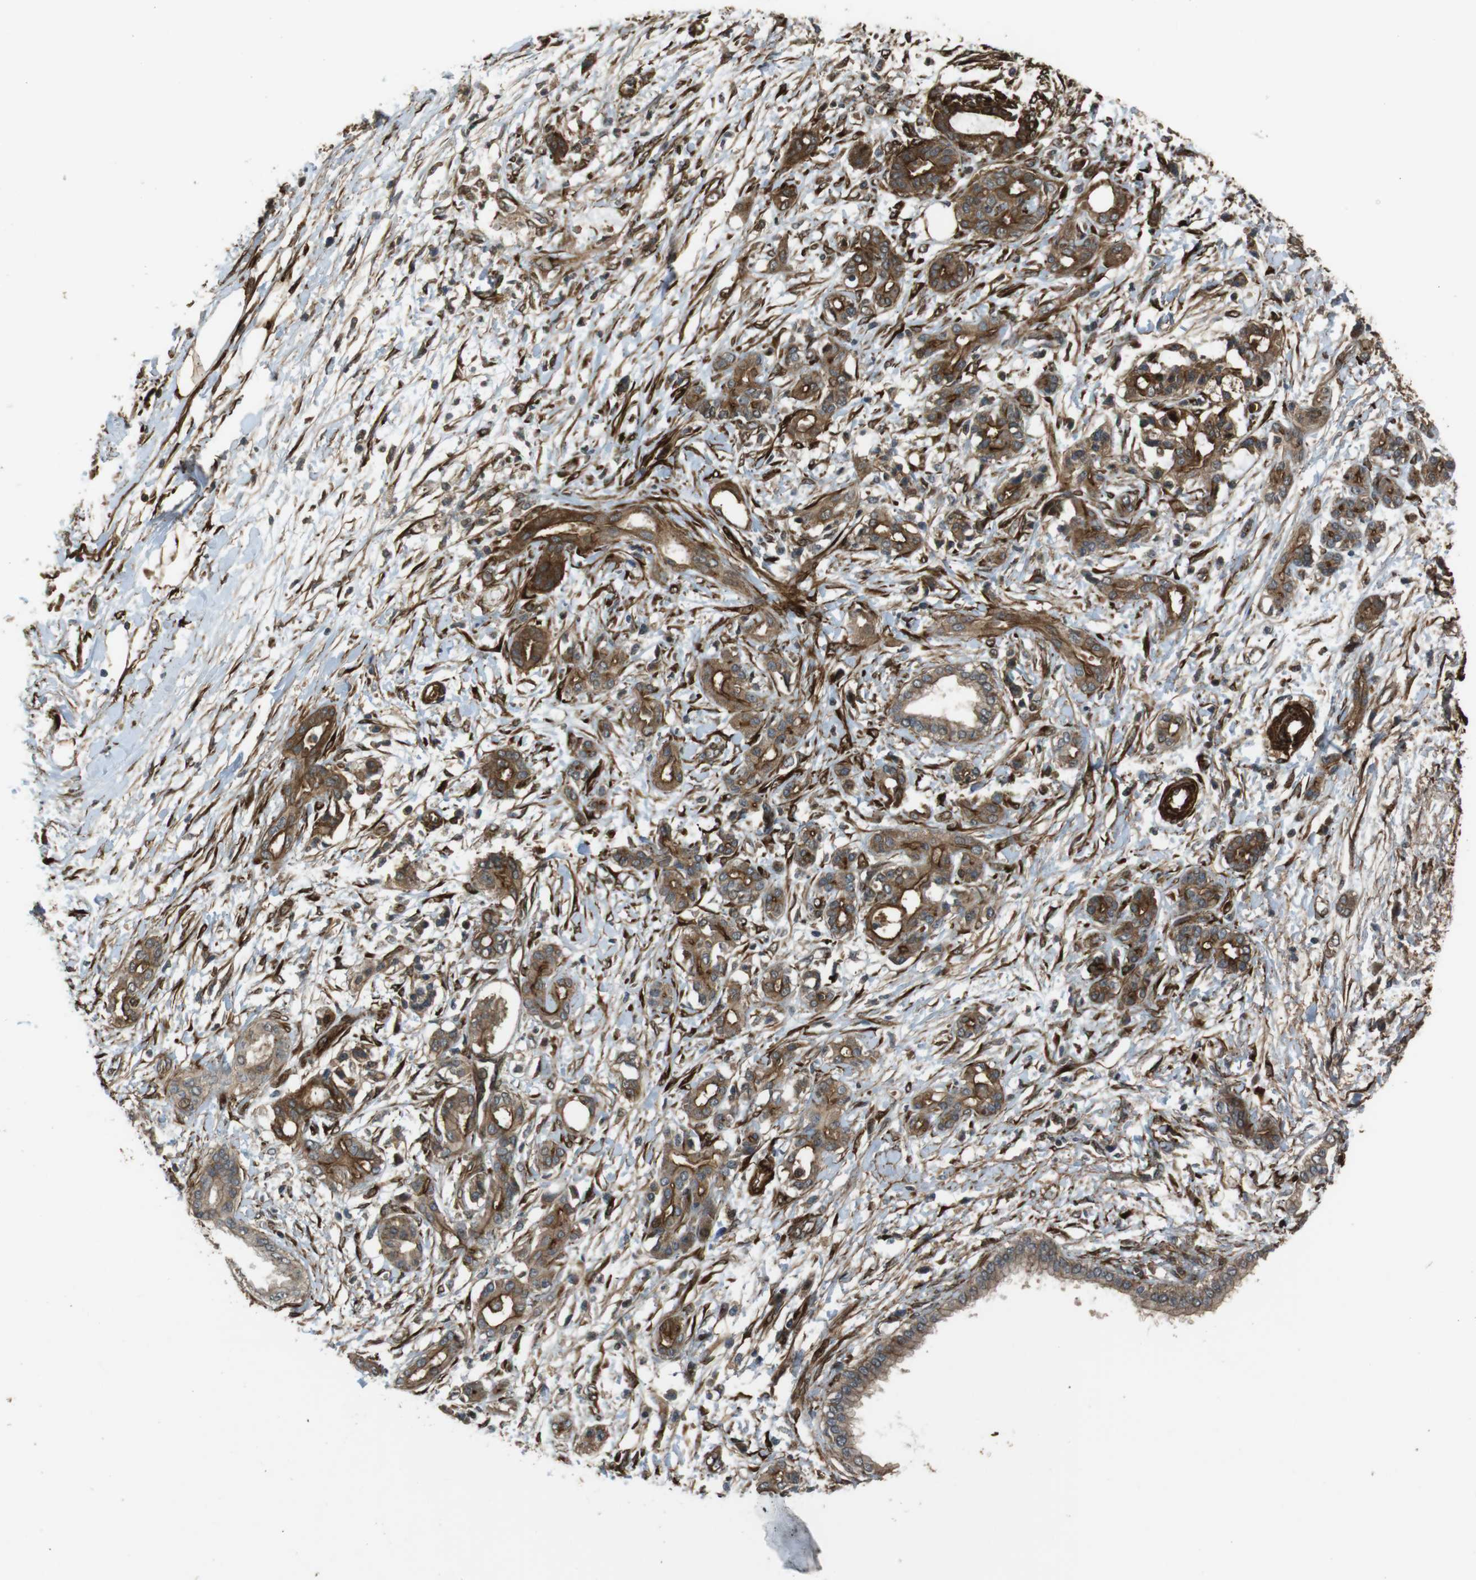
{"staining": {"intensity": "moderate", "quantity": ">75%", "location": "cytoplasmic/membranous"}, "tissue": "pancreatic cancer", "cell_type": "Tumor cells", "image_type": "cancer", "snomed": [{"axis": "morphology", "description": "Adenocarcinoma, NOS"}, {"axis": "topography", "description": "Pancreas"}], "caption": "DAB (3,3'-diaminobenzidine) immunohistochemical staining of human pancreatic adenocarcinoma shows moderate cytoplasmic/membranous protein positivity in approximately >75% of tumor cells.", "gene": "MSRB3", "patient": {"sex": "male", "age": 56}}